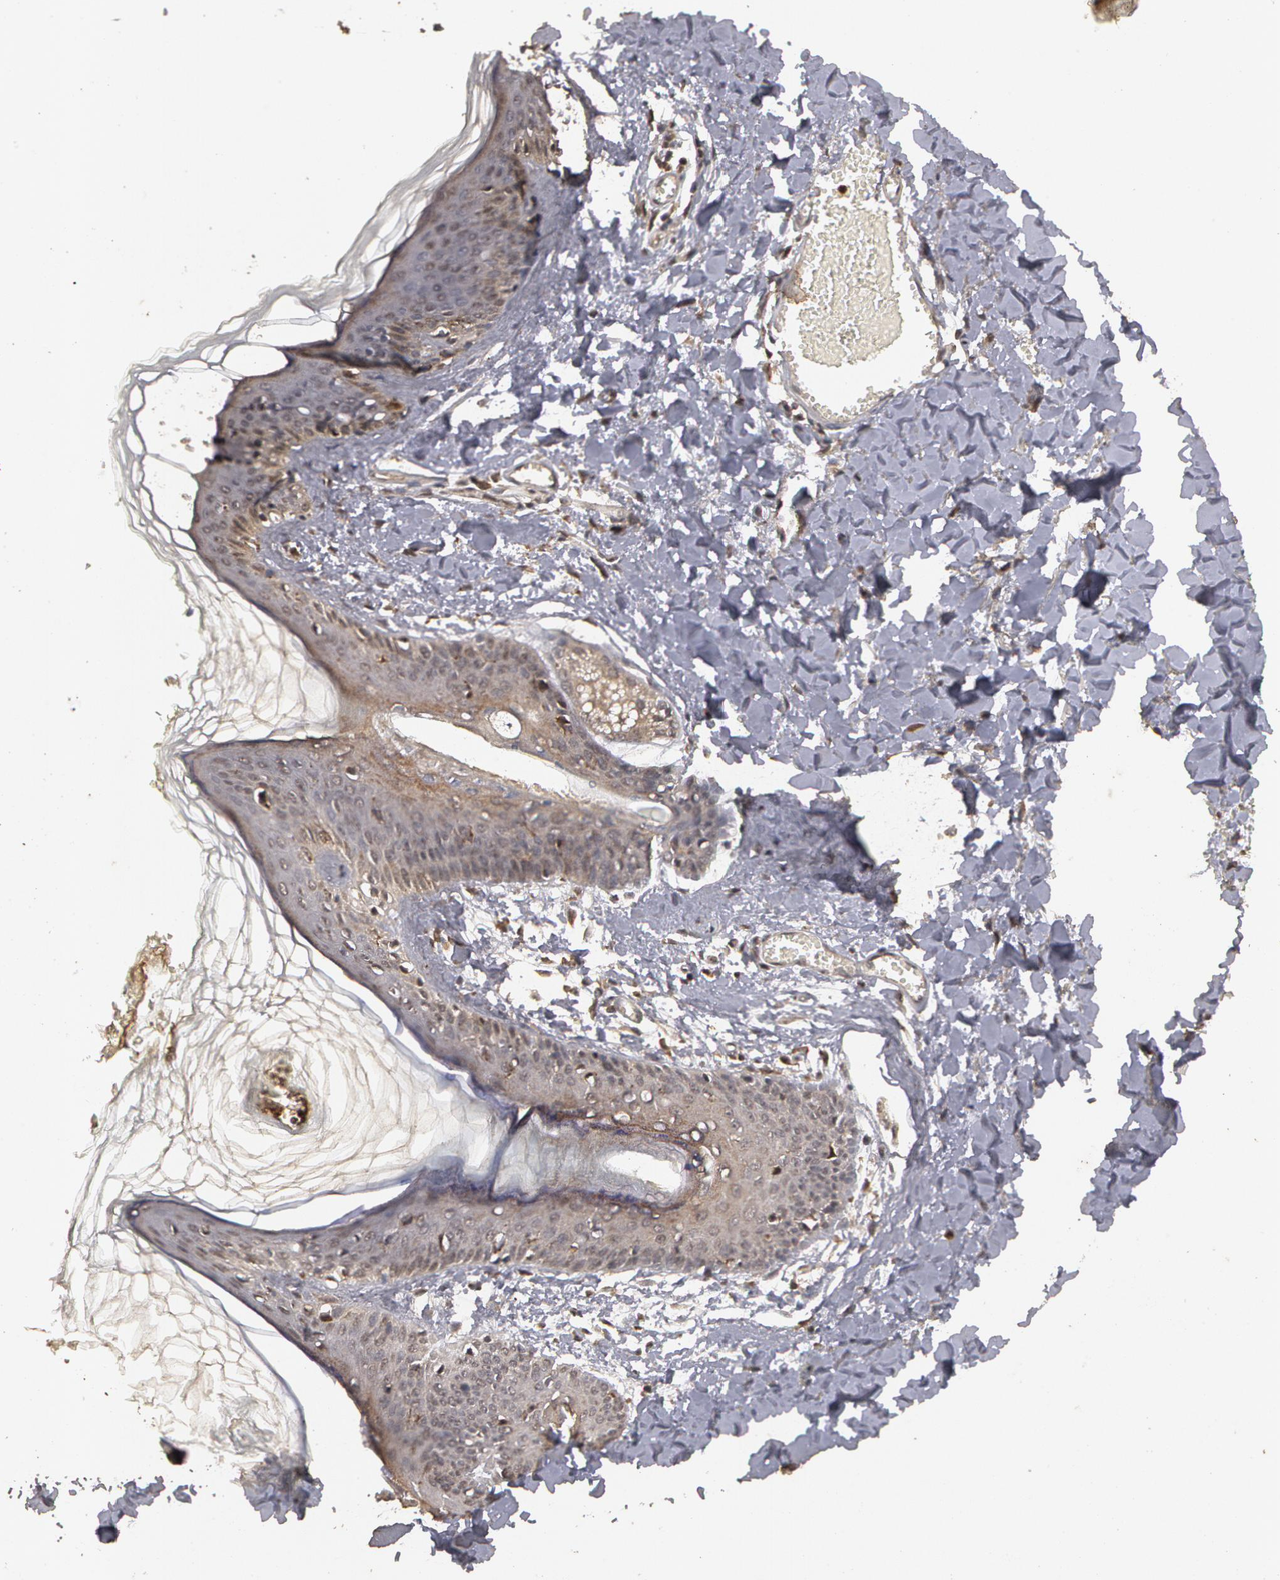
{"staining": {"intensity": "moderate", "quantity": ">75%", "location": "cytoplasmic/membranous"}, "tissue": "skin", "cell_type": "Fibroblasts", "image_type": "normal", "snomed": [{"axis": "morphology", "description": "Normal tissue, NOS"}, {"axis": "morphology", "description": "Sarcoma, NOS"}, {"axis": "topography", "description": "Skin"}, {"axis": "topography", "description": "Soft tissue"}], "caption": "DAB immunohistochemical staining of normal skin shows moderate cytoplasmic/membranous protein staining in approximately >75% of fibroblasts. (DAB IHC, brown staining for protein, blue staining for nuclei).", "gene": "CALR", "patient": {"sex": "female", "age": 51}}